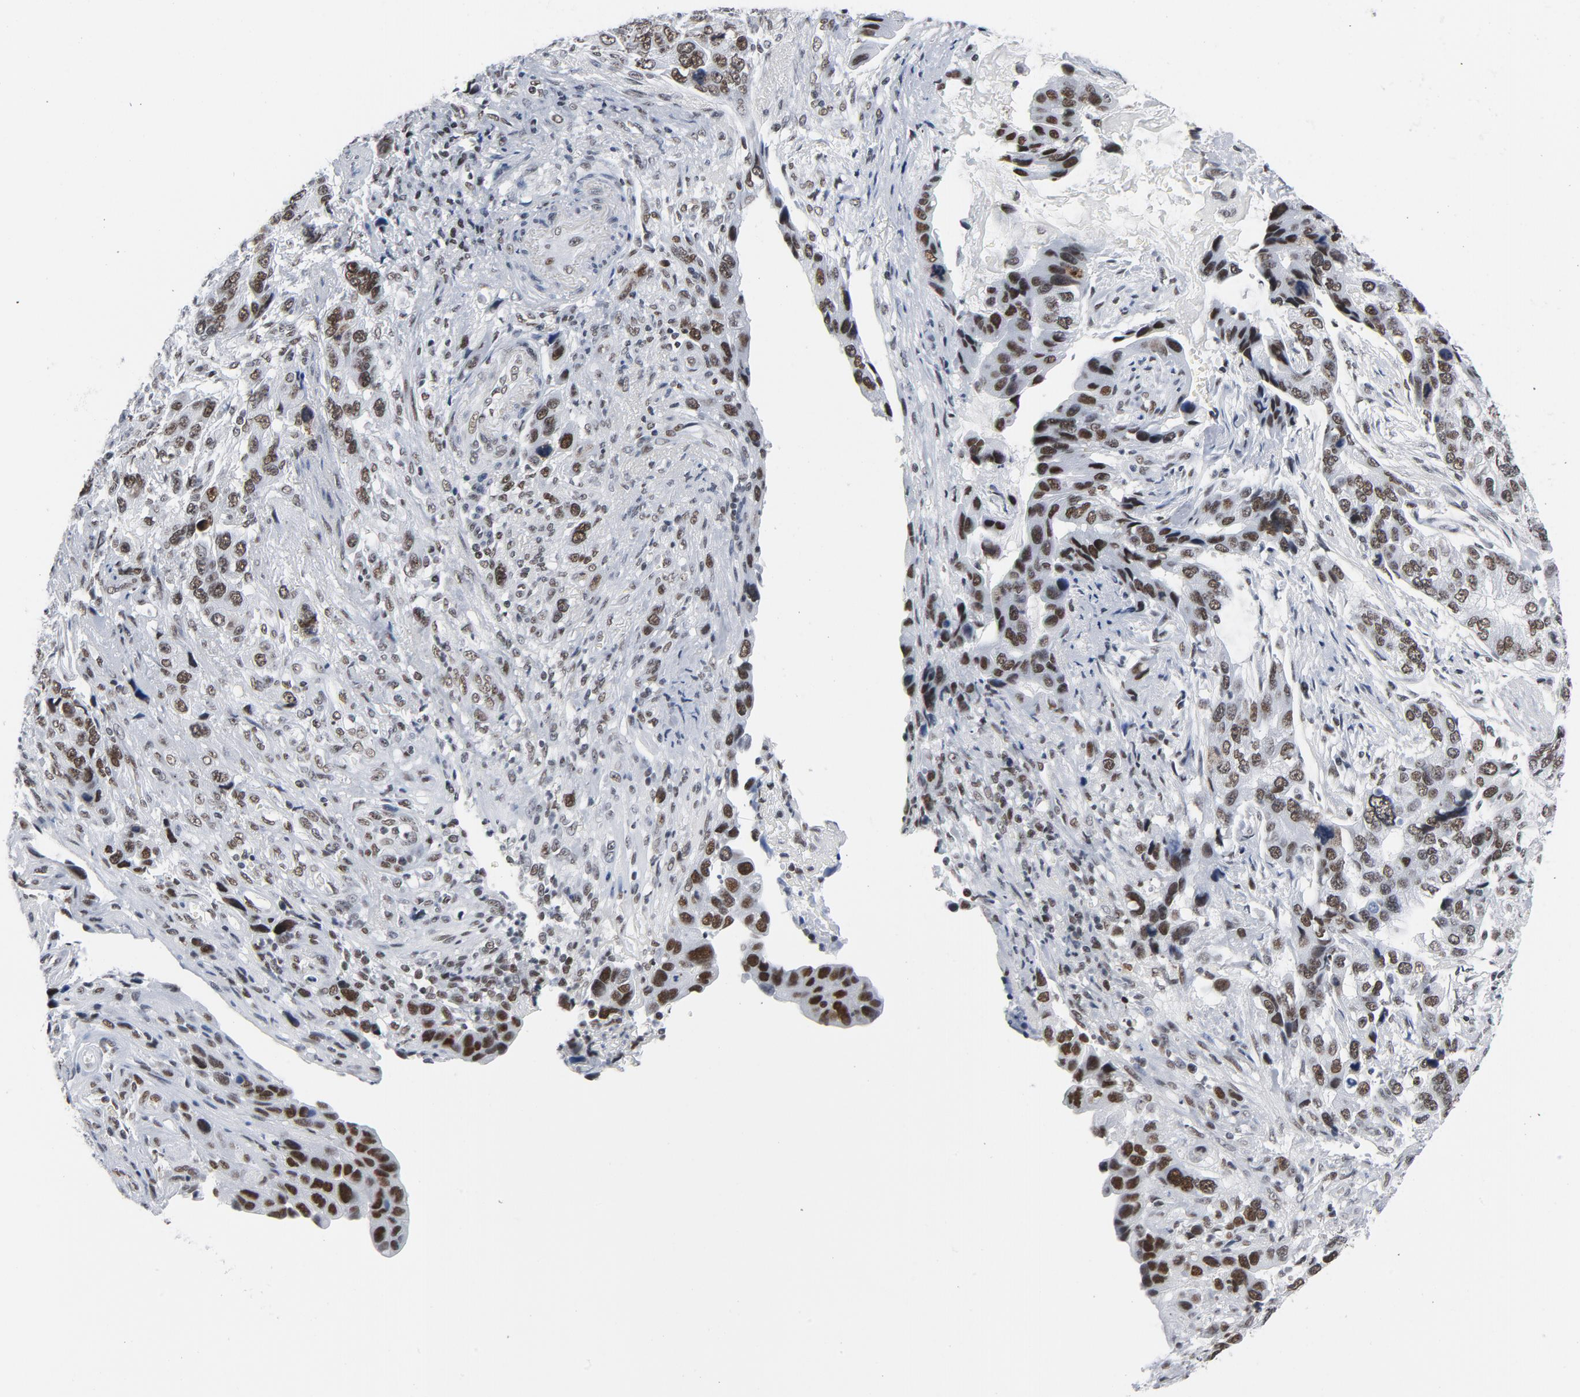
{"staining": {"intensity": "strong", "quantity": ">75%", "location": "nuclear"}, "tissue": "stomach cancer", "cell_type": "Tumor cells", "image_type": "cancer", "snomed": [{"axis": "morphology", "description": "Adenocarcinoma, NOS"}, {"axis": "topography", "description": "Stomach, lower"}], "caption": "An image showing strong nuclear positivity in about >75% of tumor cells in adenocarcinoma (stomach), as visualized by brown immunohistochemical staining.", "gene": "CSTF2", "patient": {"sex": "female", "age": 93}}